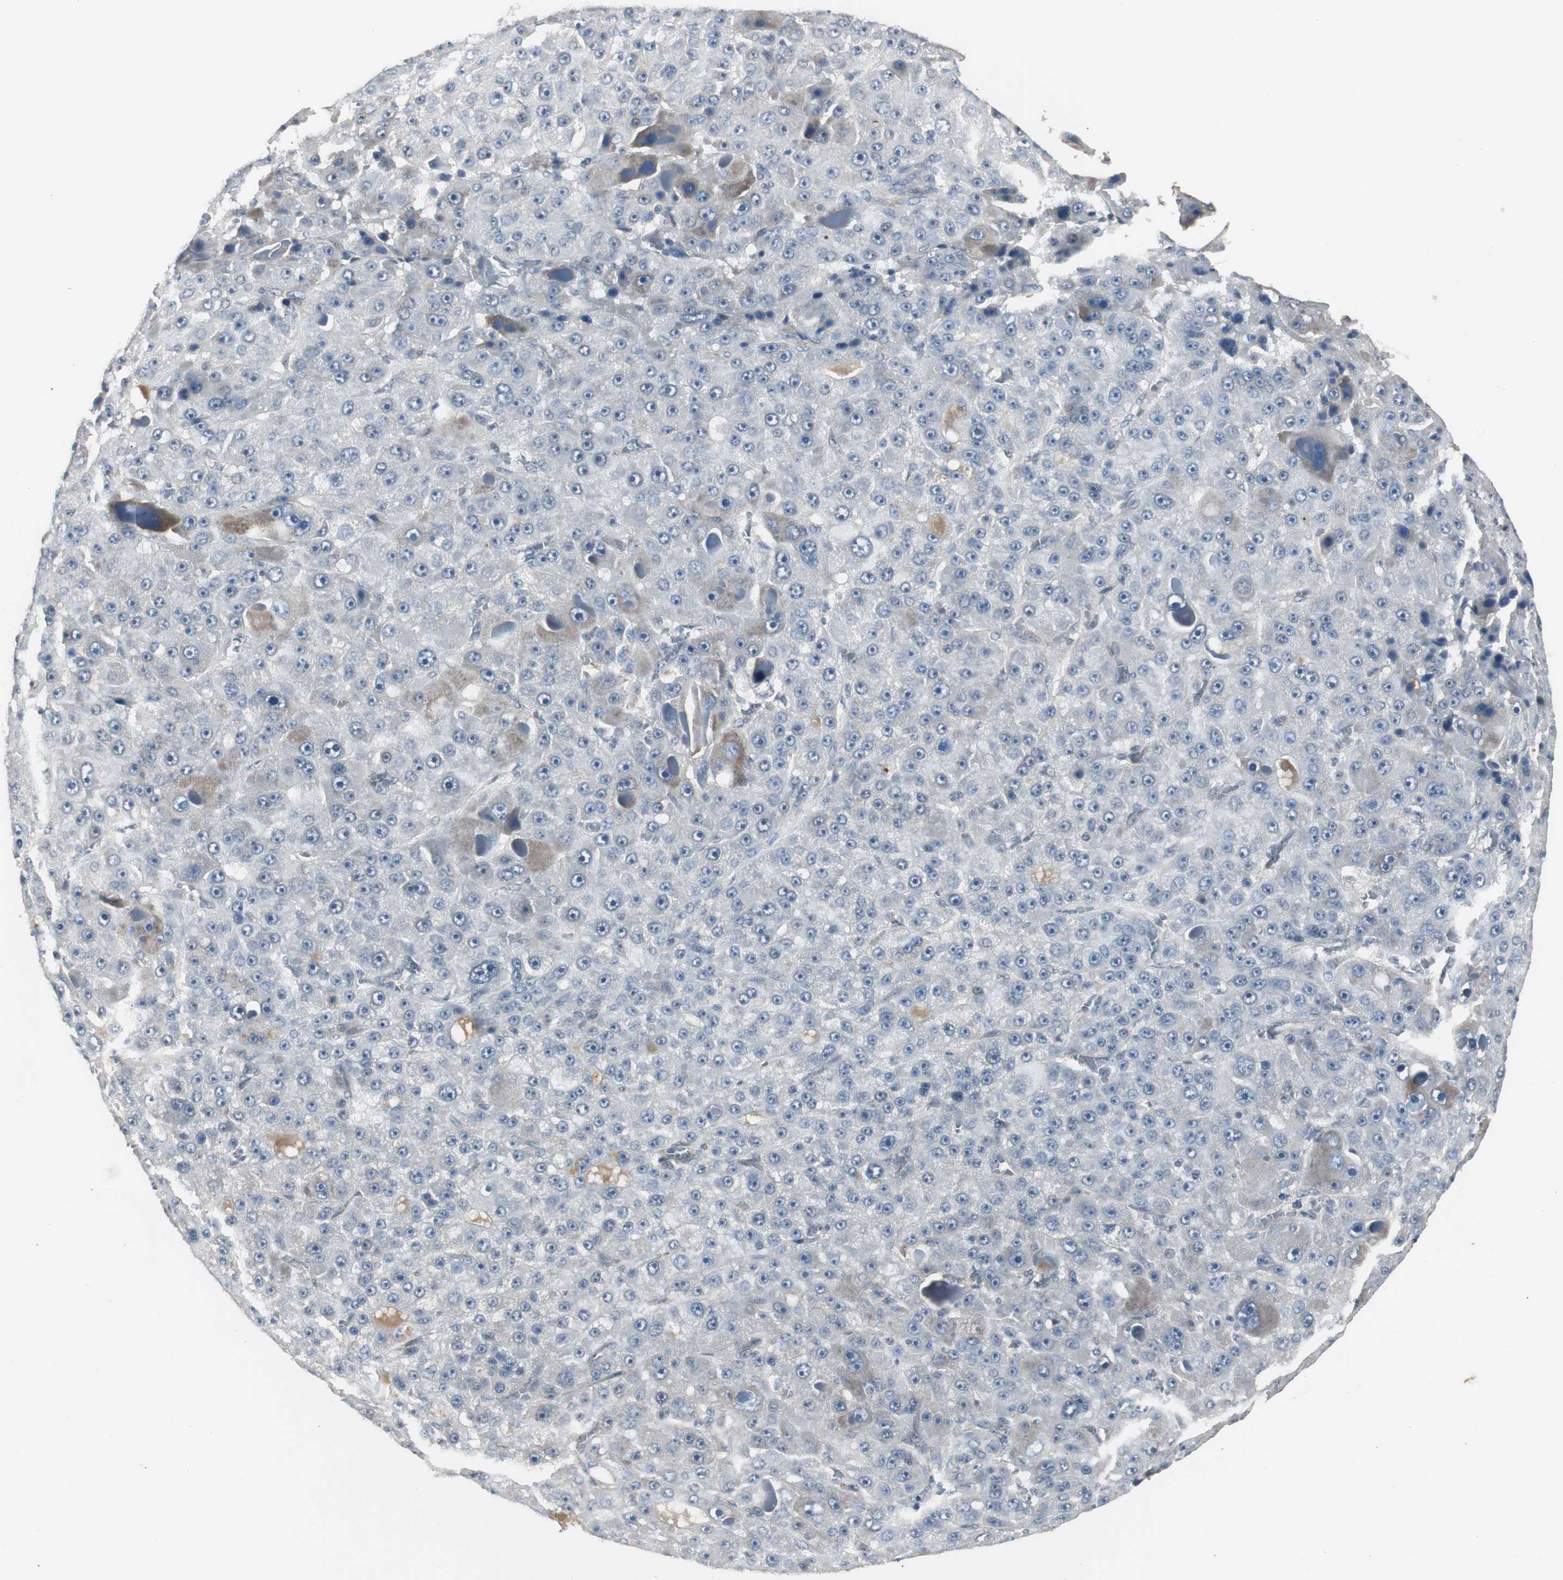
{"staining": {"intensity": "weak", "quantity": ">75%", "location": "cytoplasmic/membranous"}, "tissue": "liver cancer", "cell_type": "Tumor cells", "image_type": "cancer", "snomed": [{"axis": "morphology", "description": "Carcinoma, Hepatocellular, NOS"}, {"axis": "topography", "description": "Liver"}], "caption": "Tumor cells reveal weak cytoplasmic/membranous staining in about >75% of cells in liver cancer.", "gene": "ZMPSTE24", "patient": {"sex": "male", "age": 76}}